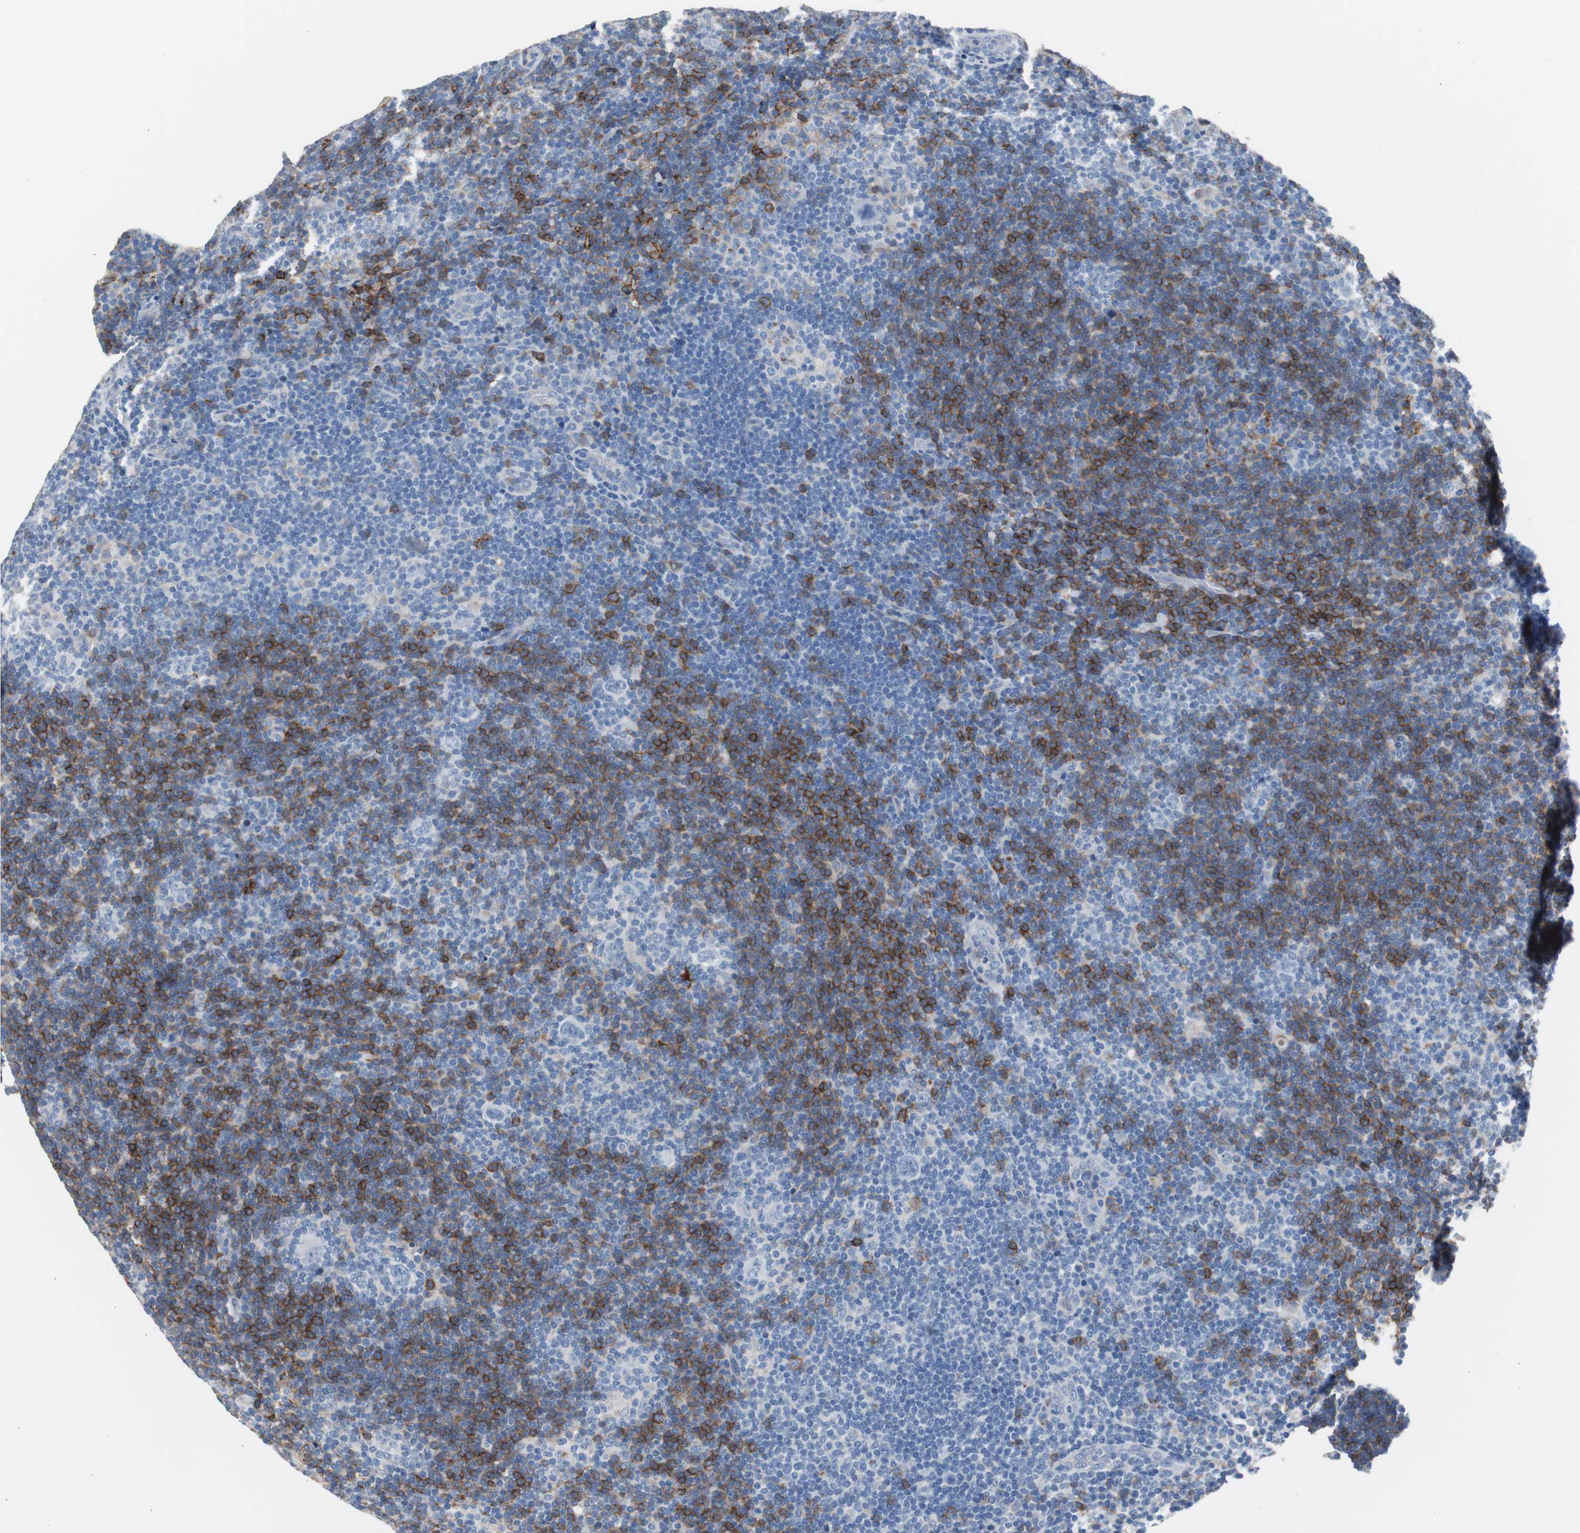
{"staining": {"intensity": "negative", "quantity": "none", "location": "none"}, "tissue": "lymphoma", "cell_type": "Tumor cells", "image_type": "cancer", "snomed": [{"axis": "morphology", "description": "Hodgkin's disease, NOS"}, {"axis": "topography", "description": "Lymph node"}], "caption": "IHC histopathology image of neoplastic tissue: lymphoma stained with DAB displays no significant protein staining in tumor cells.", "gene": "FCGR2B", "patient": {"sex": "female", "age": 57}}